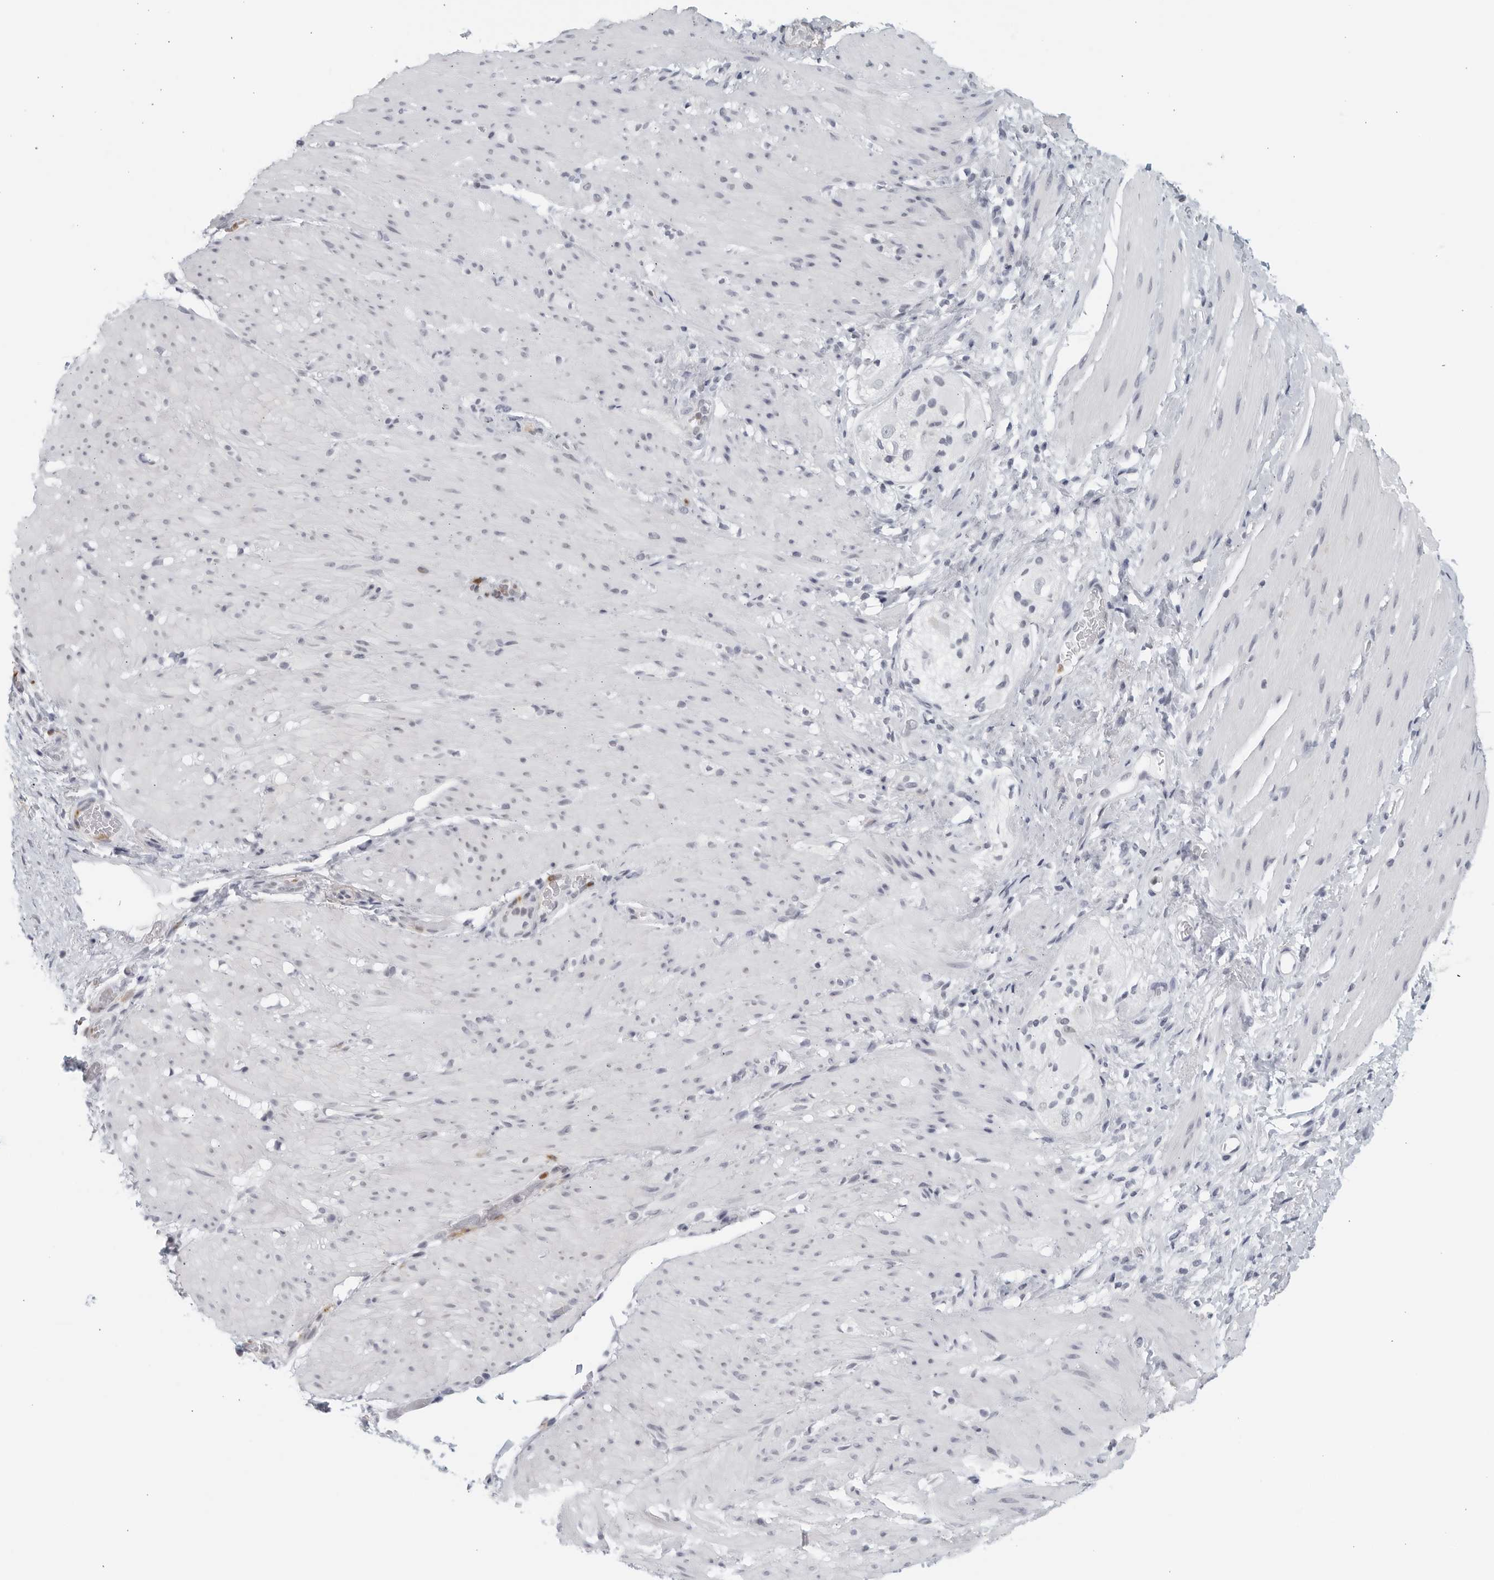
{"staining": {"intensity": "negative", "quantity": "none", "location": "none"}, "tissue": "smooth muscle", "cell_type": "Smooth muscle cells", "image_type": "normal", "snomed": [{"axis": "morphology", "description": "Normal tissue, NOS"}, {"axis": "topography", "description": "Smooth muscle"}, {"axis": "topography", "description": "Small intestine"}], "caption": "Immunohistochemical staining of unremarkable smooth muscle displays no significant expression in smooth muscle cells. (Immunohistochemistry (ihc), brightfield microscopy, high magnification).", "gene": "KLK7", "patient": {"sex": "female", "age": 84}}